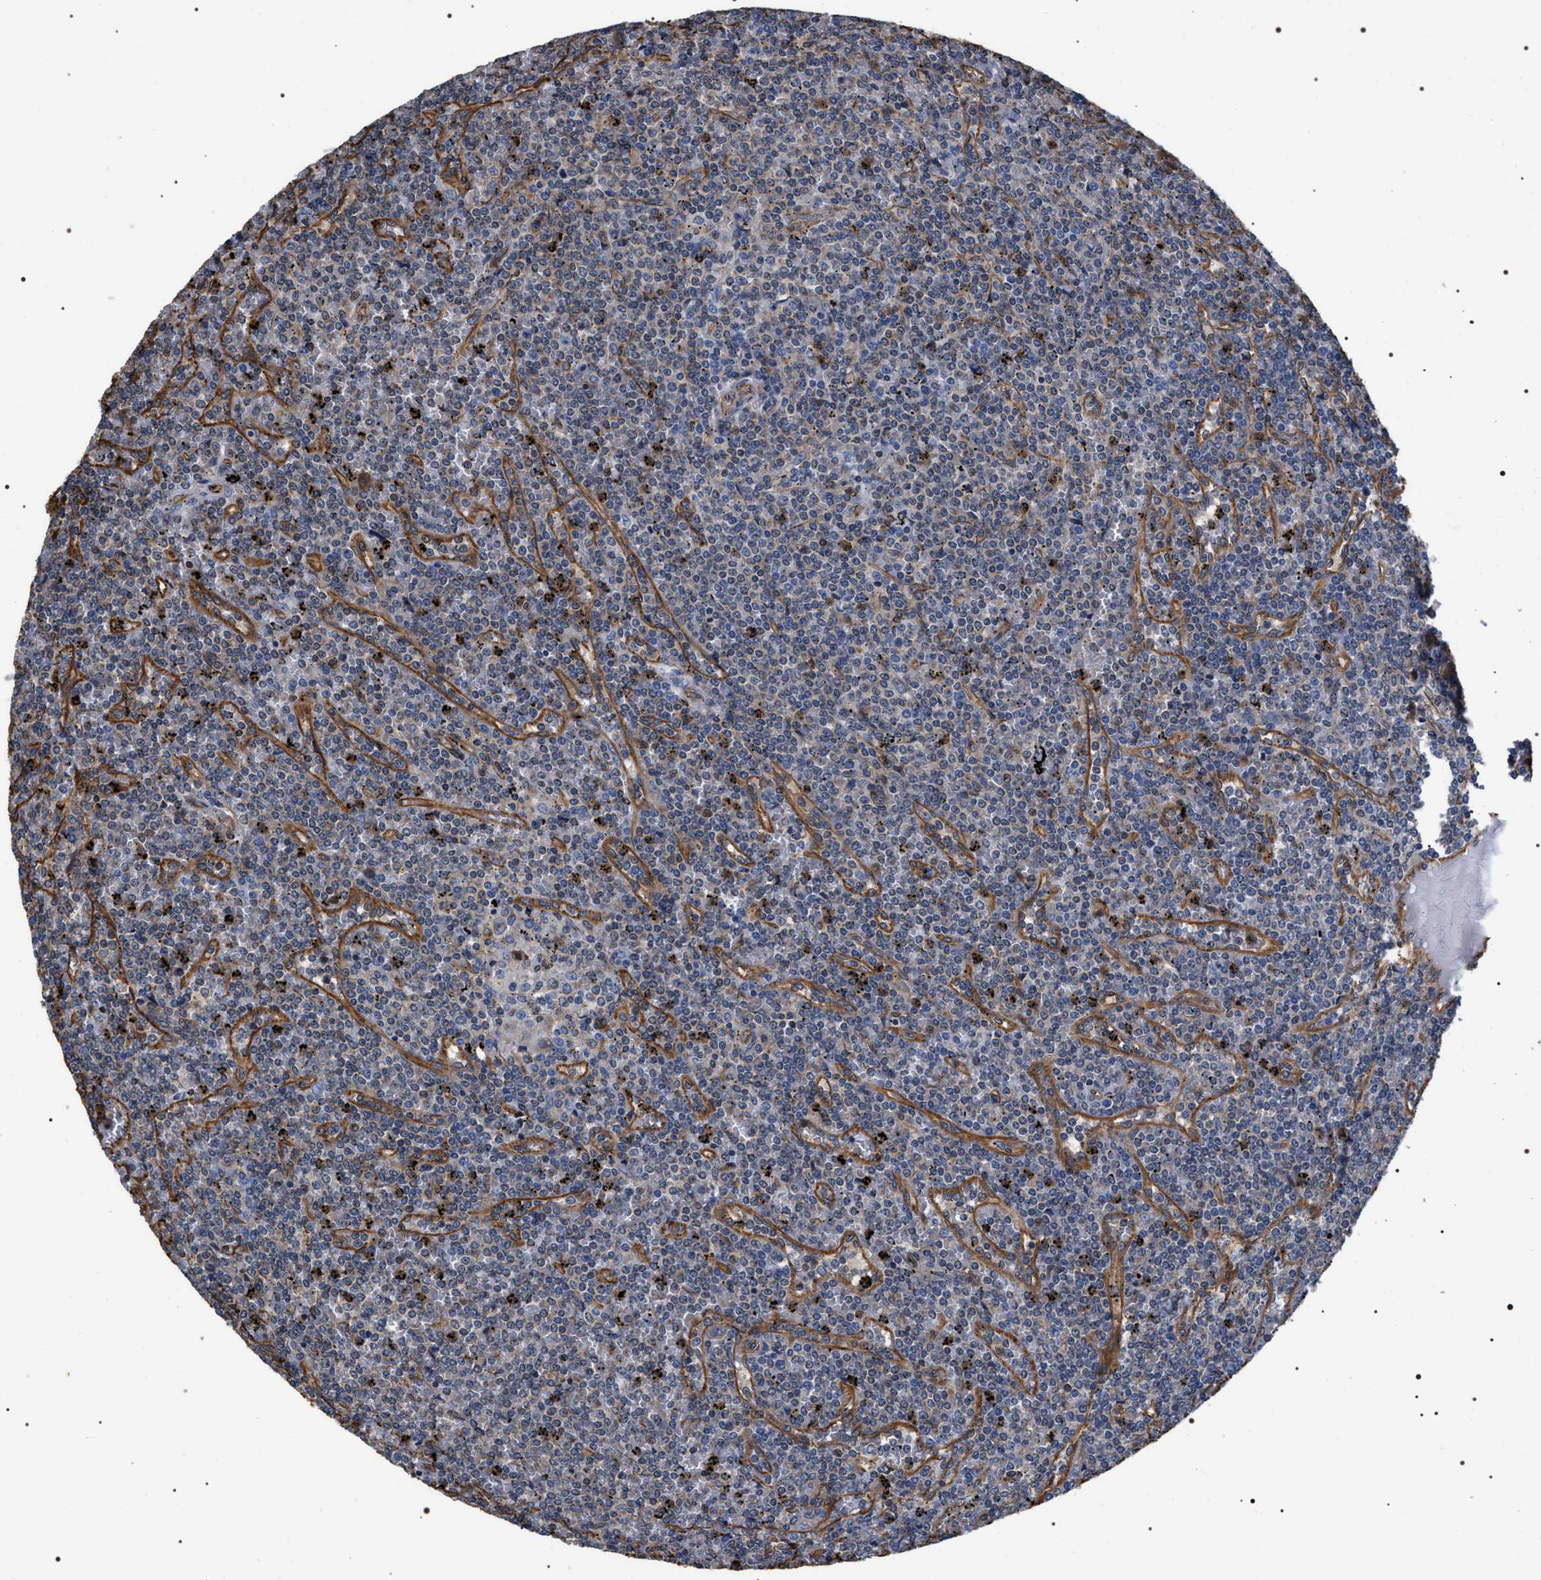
{"staining": {"intensity": "negative", "quantity": "none", "location": "none"}, "tissue": "lymphoma", "cell_type": "Tumor cells", "image_type": "cancer", "snomed": [{"axis": "morphology", "description": "Malignant lymphoma, non-Hodgkin's type, Low grade"}, {"axis": "topography", "description": "Spleen"}], "caption": "Histopathology image shows no protein positivity in tumor cells of lymphoma tissue. The staining was performed using DAB to visualize the protein expression in brown, while the nuclei were stained in blue with hematoxylin (Magnification: 20x).", "gene": "TSPAN33", "patient": {"sex": "female", "age": 19}}